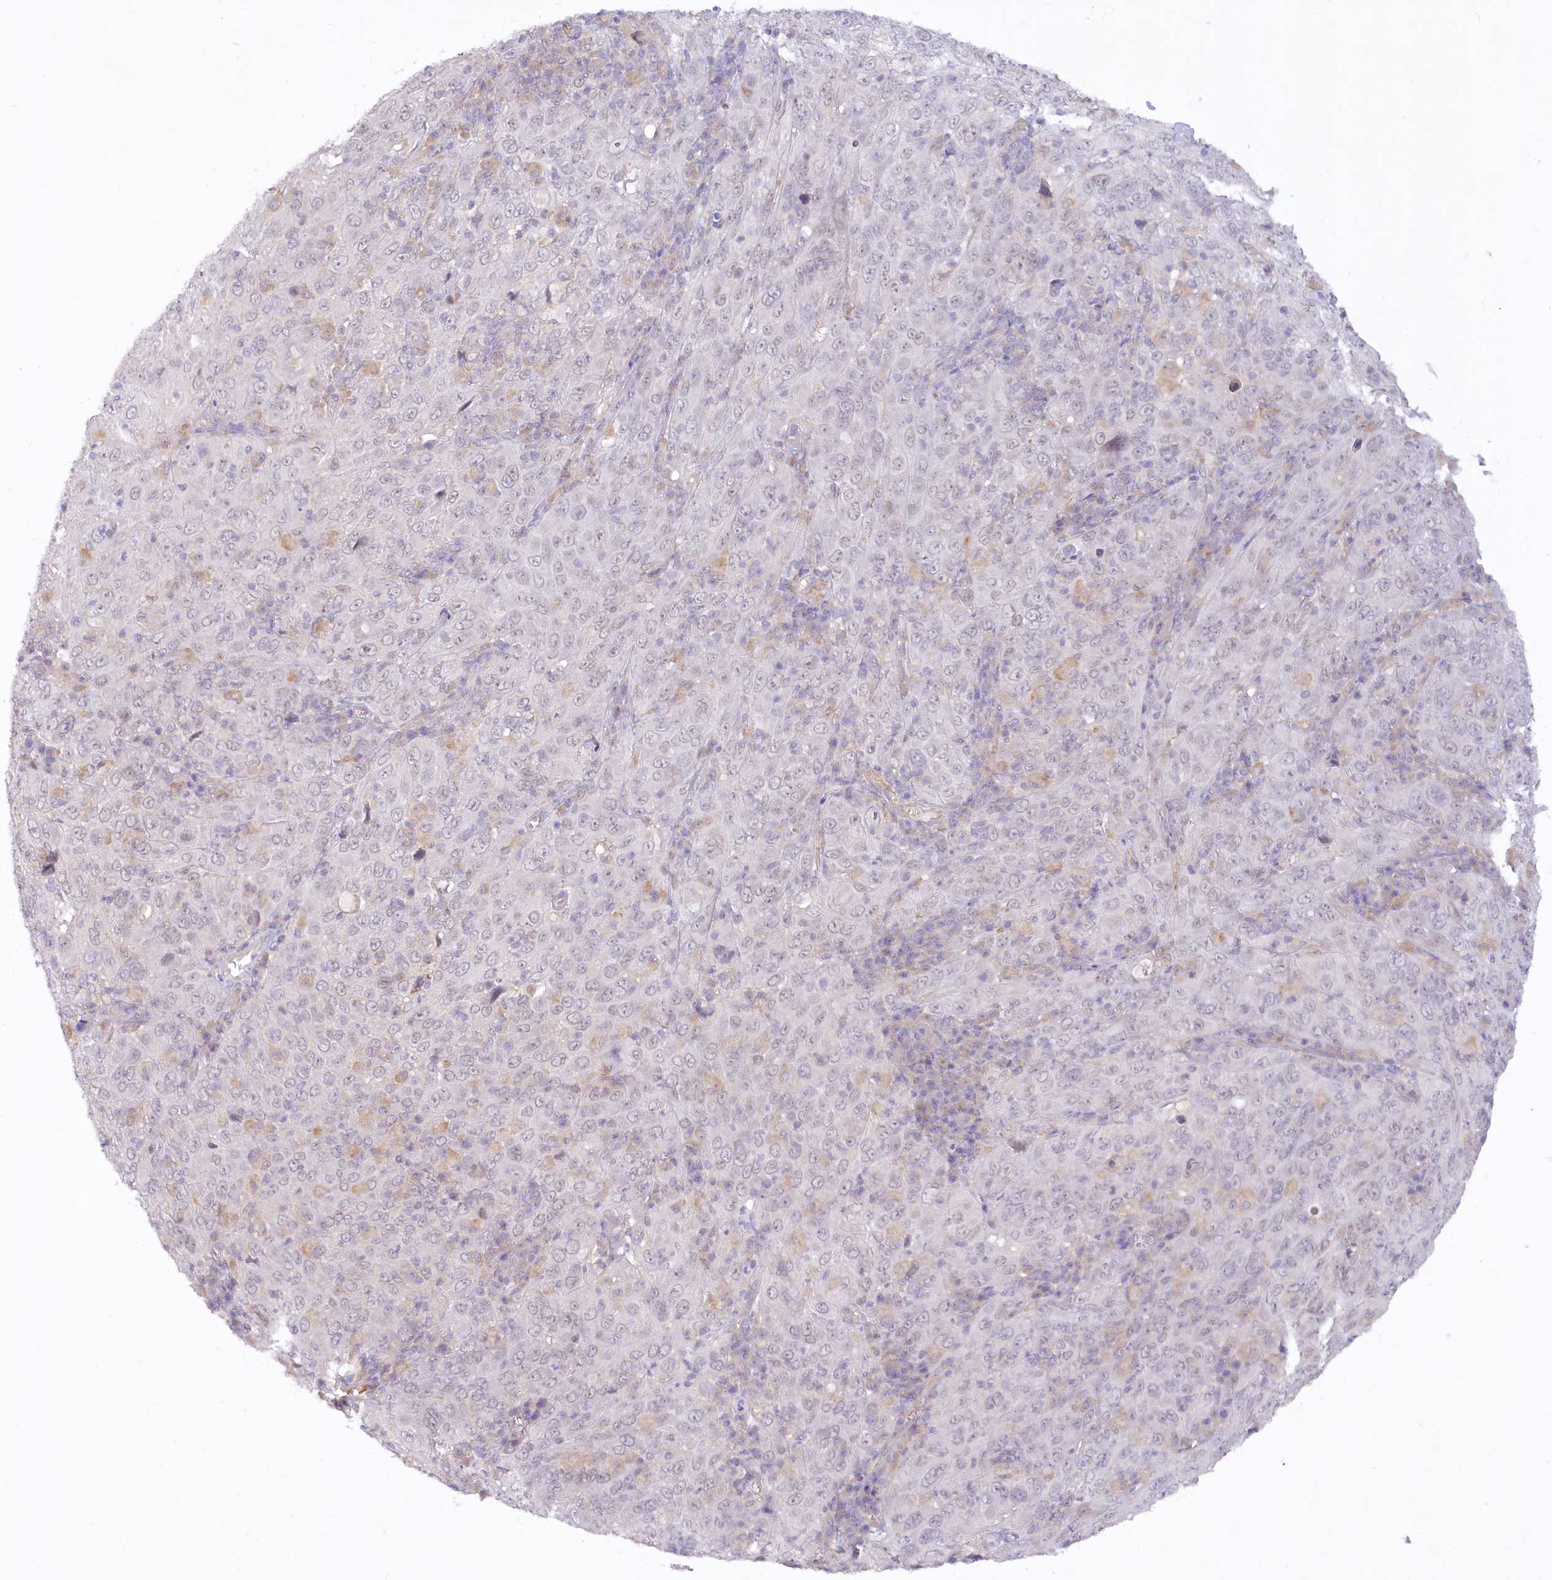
{"staining": {"intensity": "negative", "quantity": "none", "location": "none"}, "tissue": "cervical cancer", "cell_type": "Tumor cells", "image_type": "cancer", "snomed": [{"axis": "morphology", "description": "Squamous cell carcinoma, NOS"}, {"axis": "topography", "description": "Cervix"}], "caption": "IHC of squamous cell carcinoma (cervical) displays no expression in tumor cells.", "gene": "EFHC2", "patient": {"sex": "female", "age": 46}}